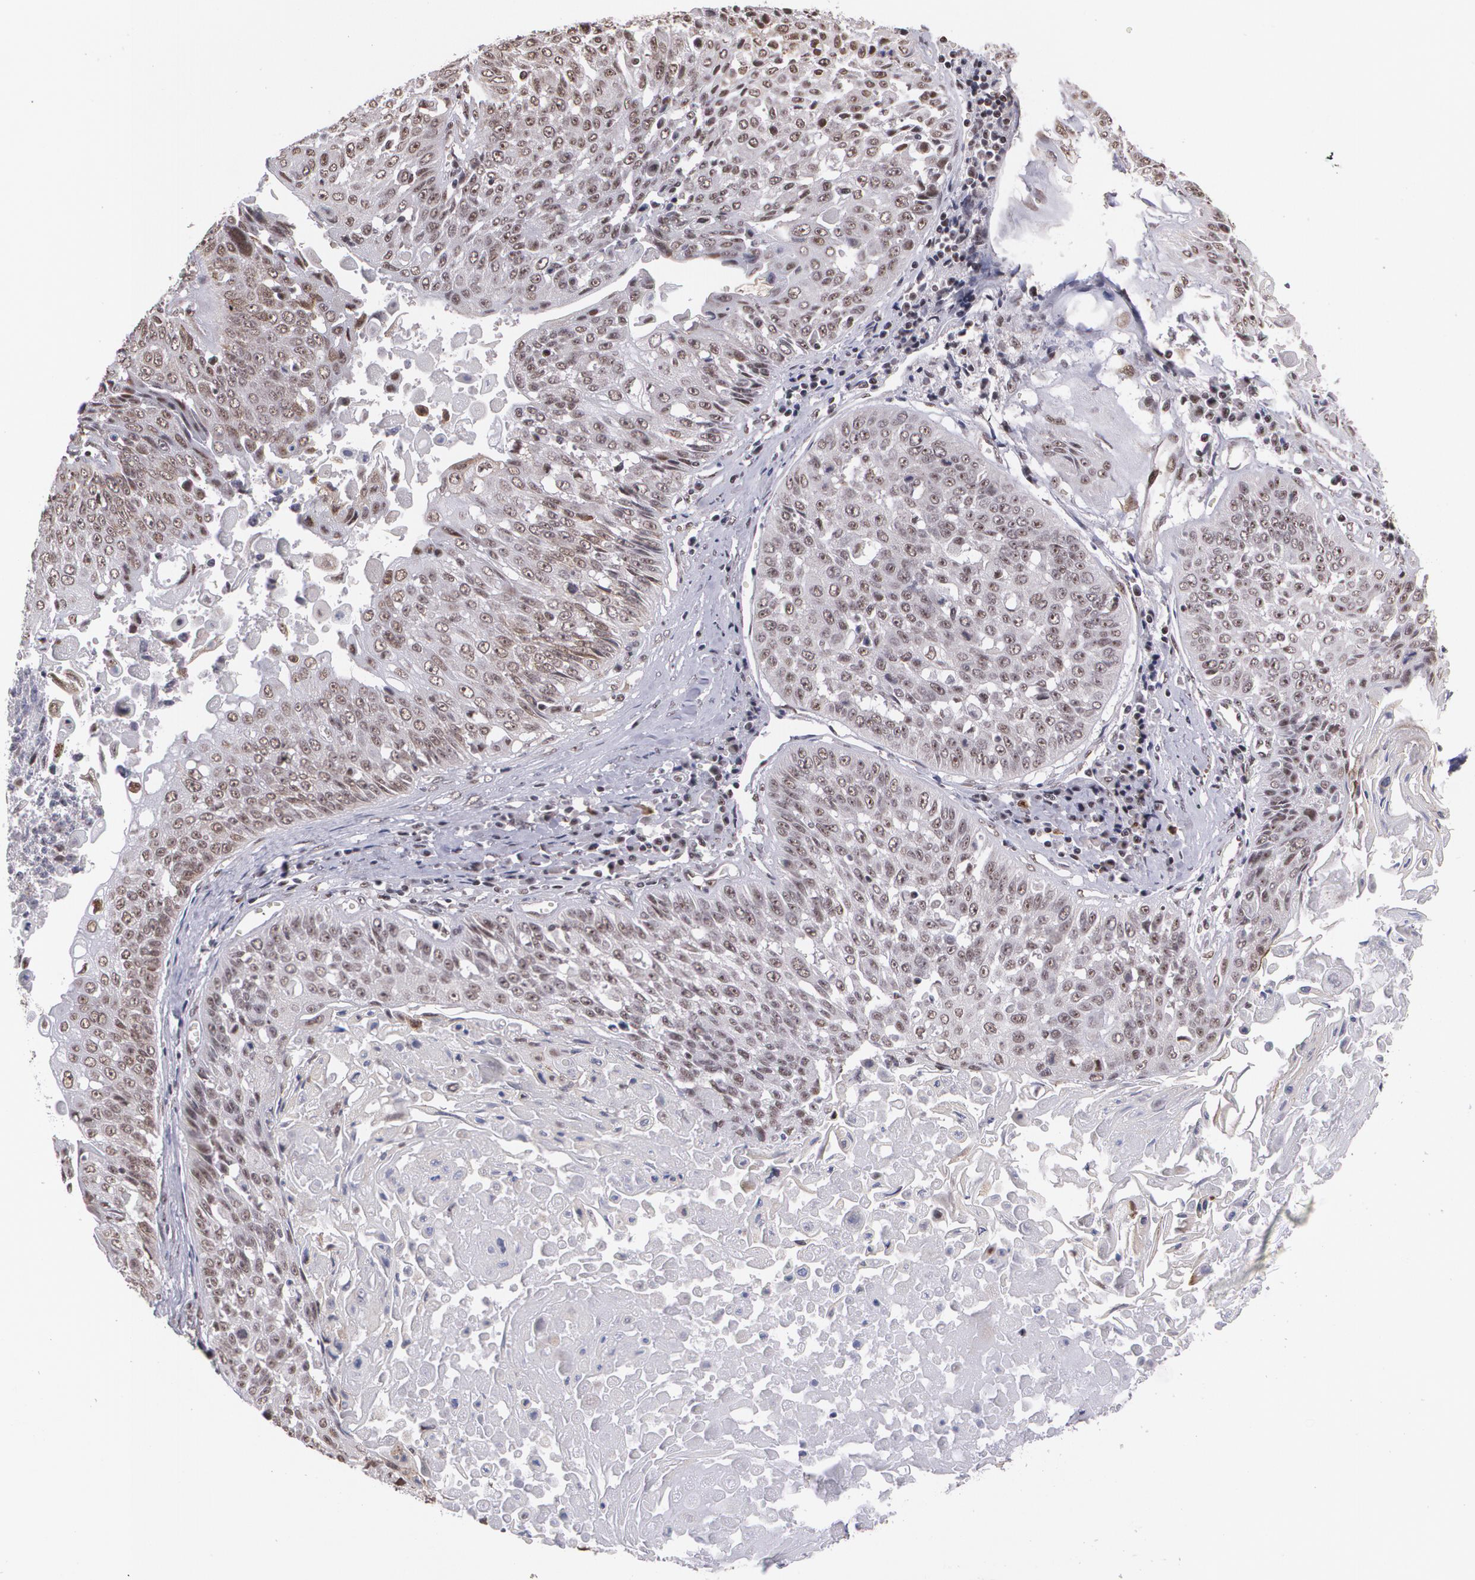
{"staining": {"intensity": "moderate", "quantity": ">75%", "location": "nuclear"}, "tissue": "lung cancer", "cell_type": "Tumor cells", "image_type": "cancer", "snomed": [{"axis": "morphology", "description": "Adenocarcinoma, NOS"}, {"axis": "topography", "description": "Lung"}], "caption": "The image demonstrates a brown stain indicating the presence of a protein in the nuclear of tumor cells in lung cancer.", "gene": "C6orf15", "patient": {"sex": "male", "age": 60}}